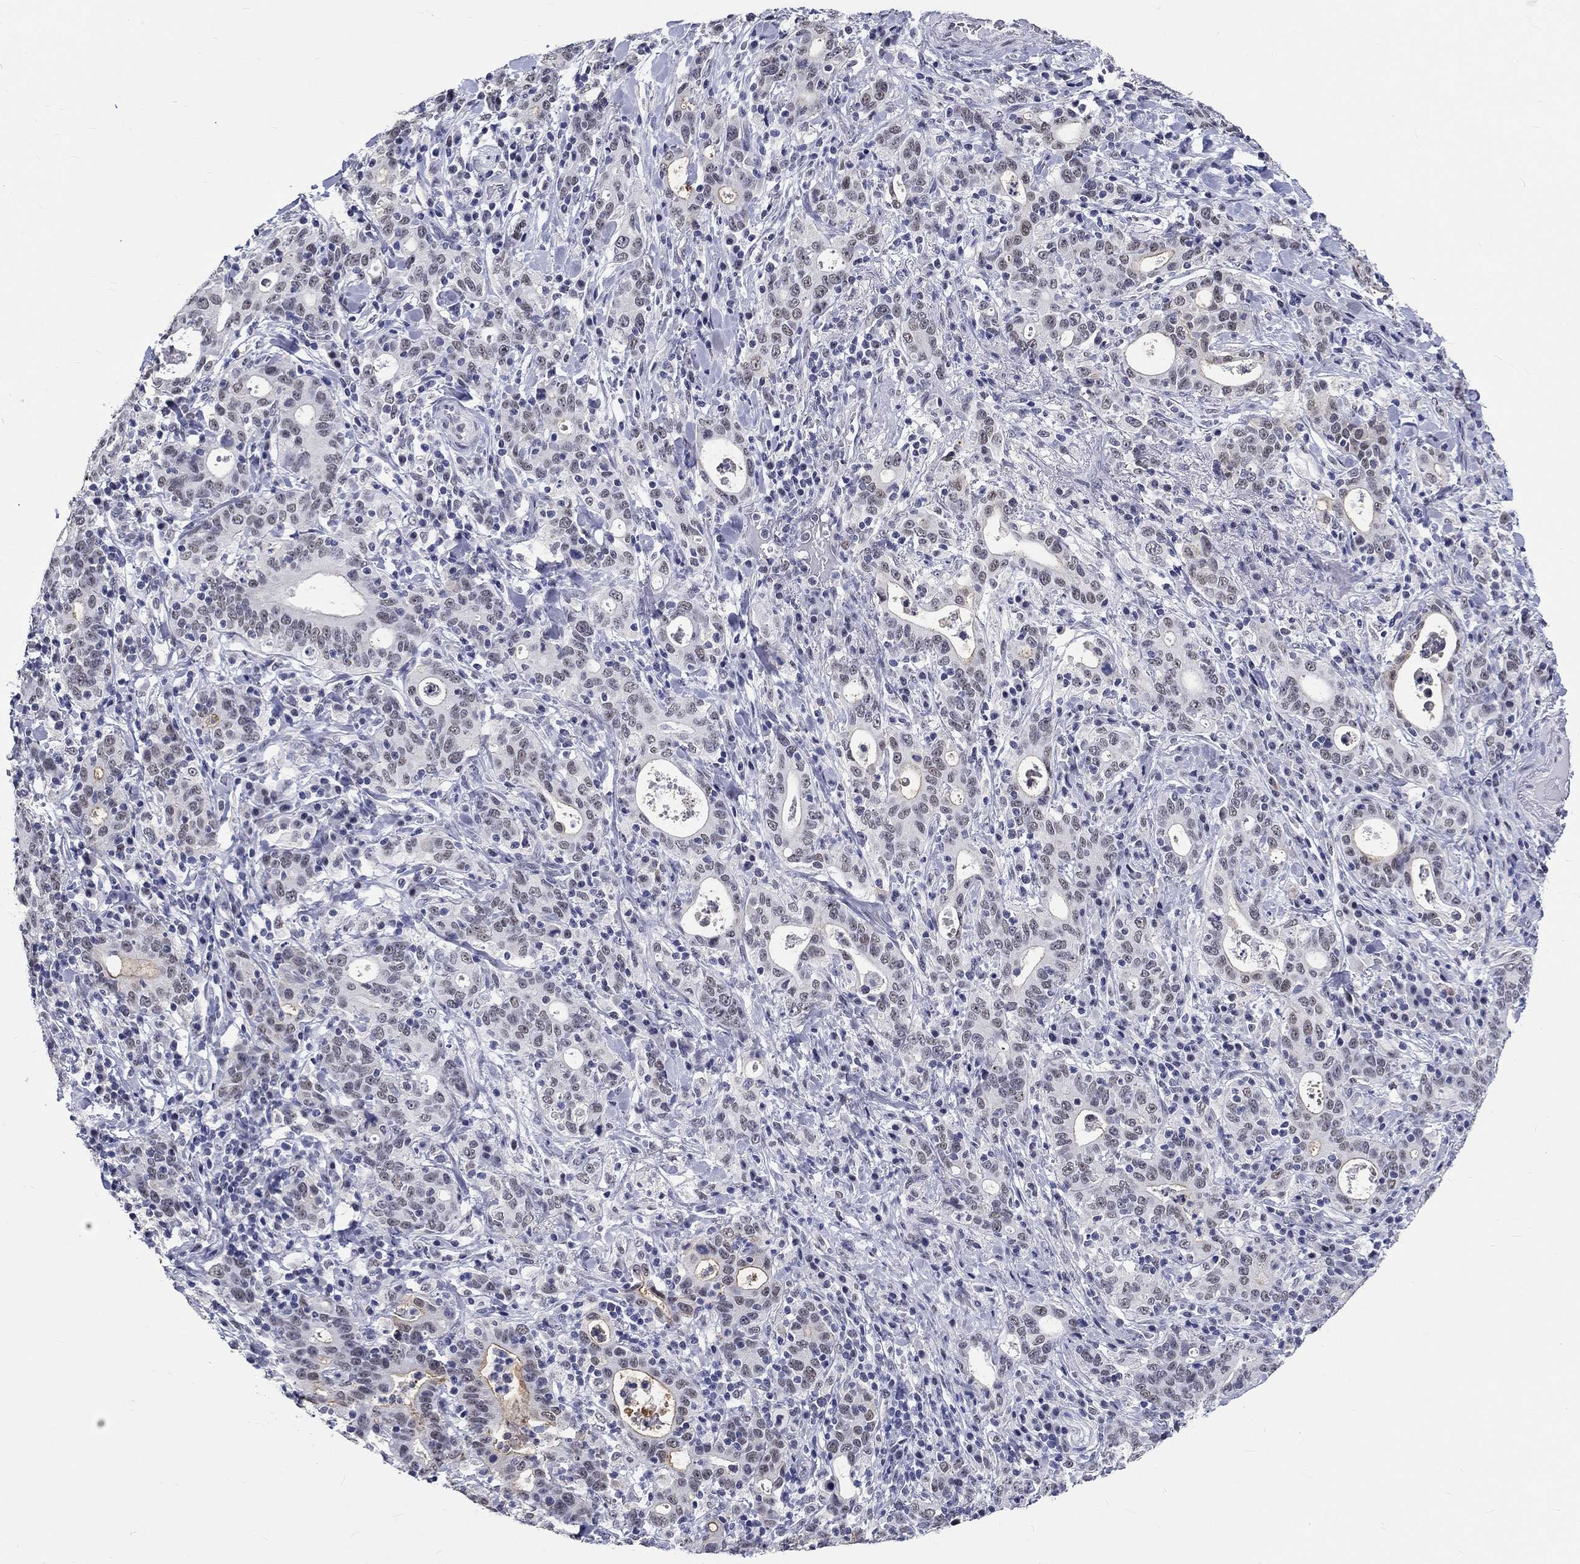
{"staining": {"intensity": "weak", "quantity": "<25%", "location": "nuclear"}, "tissue": "stomach cancer", "cell_type": "Tumor cells", "image_type": "cancer", "snomed": [{"axis": "morphology", "description": "Adenocarcinoma, NOS"}, {"axis": "topography", "description": "Stomach"}], "caption": "The photomicrograph reveals no staining of tumor cells in stomach cancer (adenocarcinoma). Brightfield microscopy of immunohistochemistry stained with DAB (brown) and hematoxylin (blue), captured at high magnification.", "gene": "GRIN1", "patient": {"sex": "male", "age": 79}}